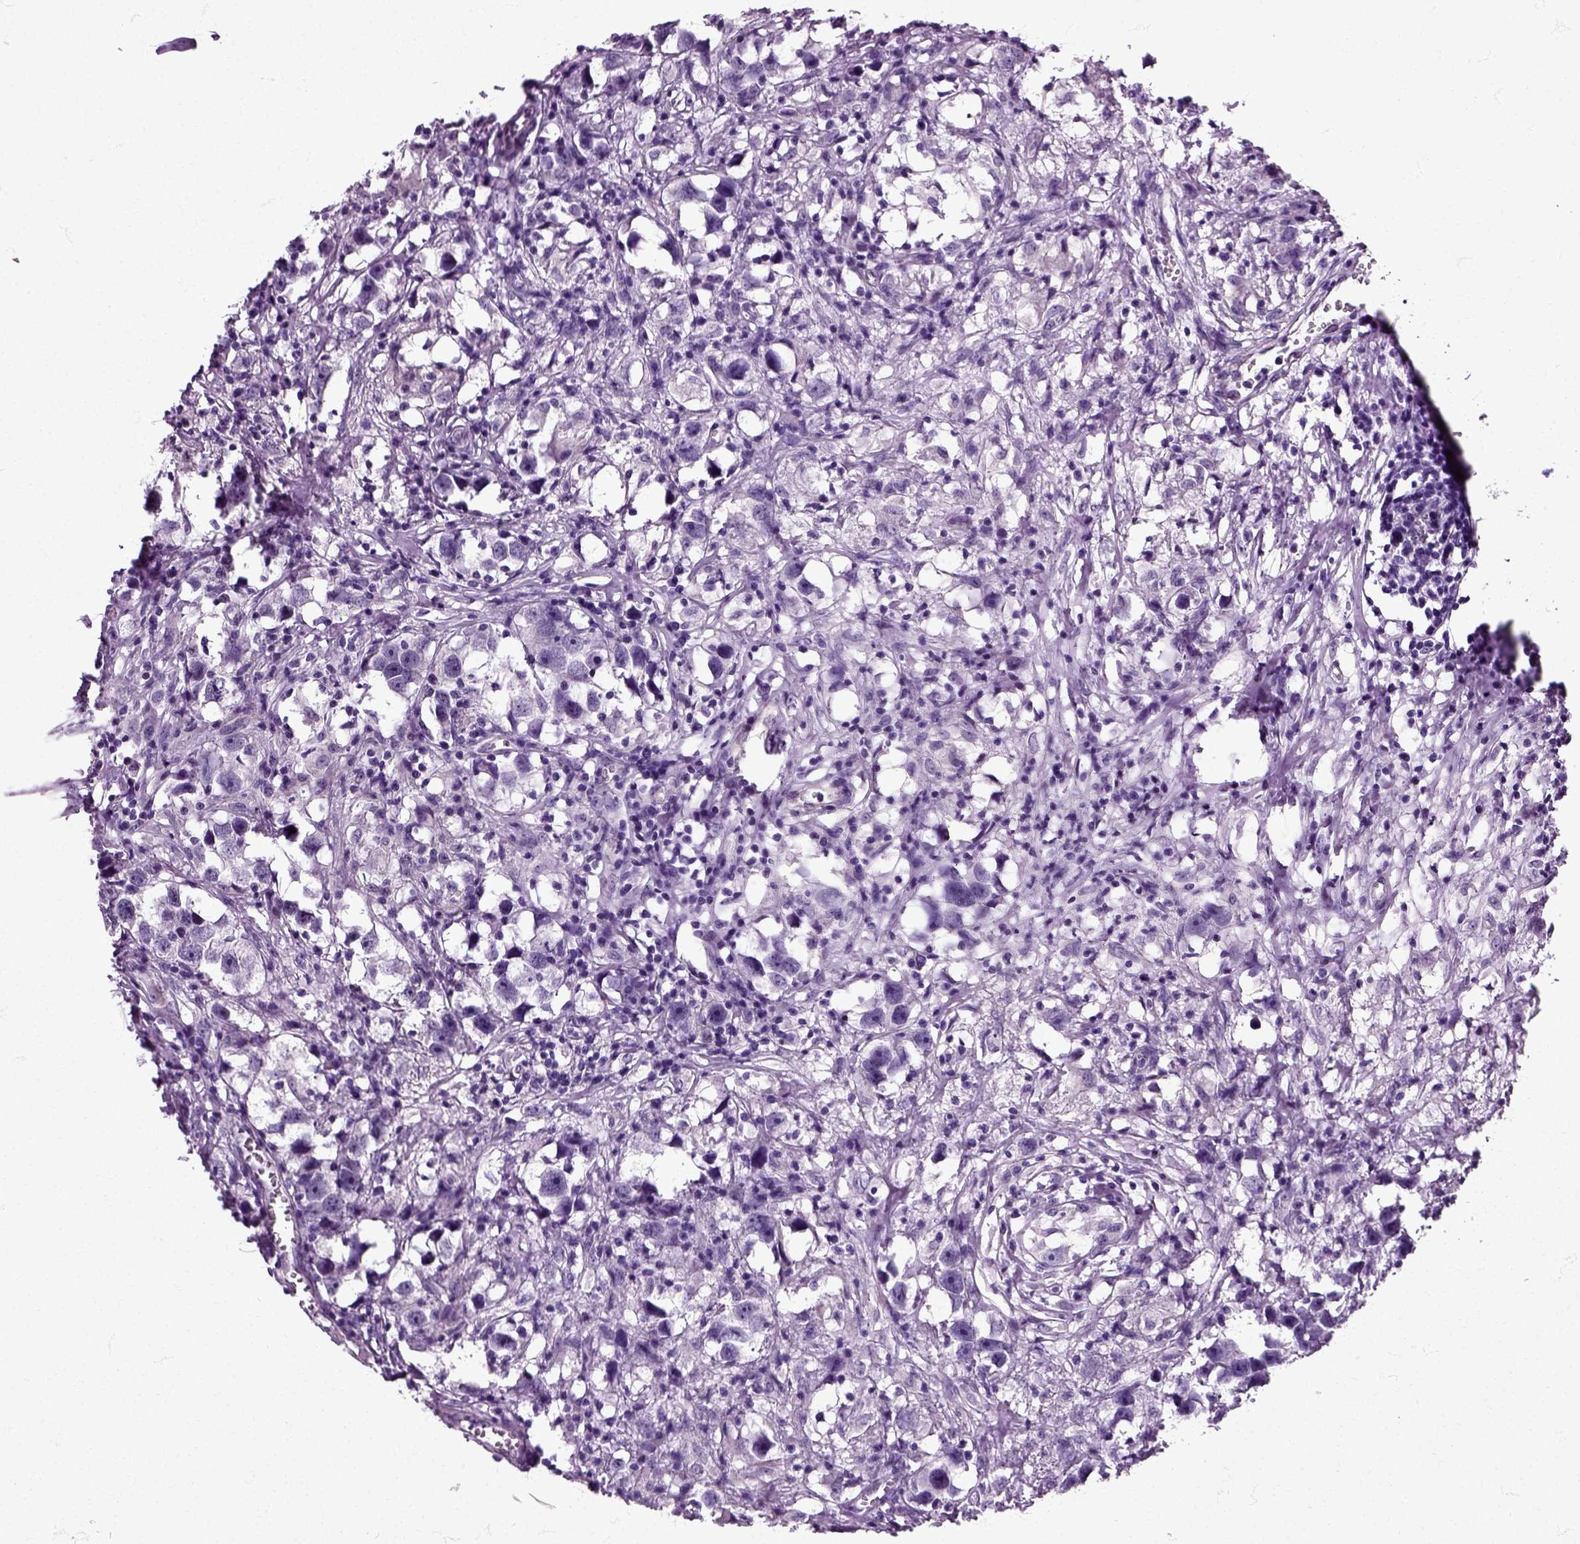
{"staining": {"intensity": "negative", "quantity": "none", "location": "none"}, "tissue": "testis cancer", "cell_type": "Tumor cells", "image_type": "cancer", "snomed": [{"axis": "morphology", "description": "Seminoma, NOS"}, {"axis": "topography", "description": "Testis"}], "caption": "This is an immunohistochemistry (IHC) image of human testis cancer. There is no expression in tumor cells.", "gene": "HSPA2", "patient": {"sex": "male", "age": 49}}